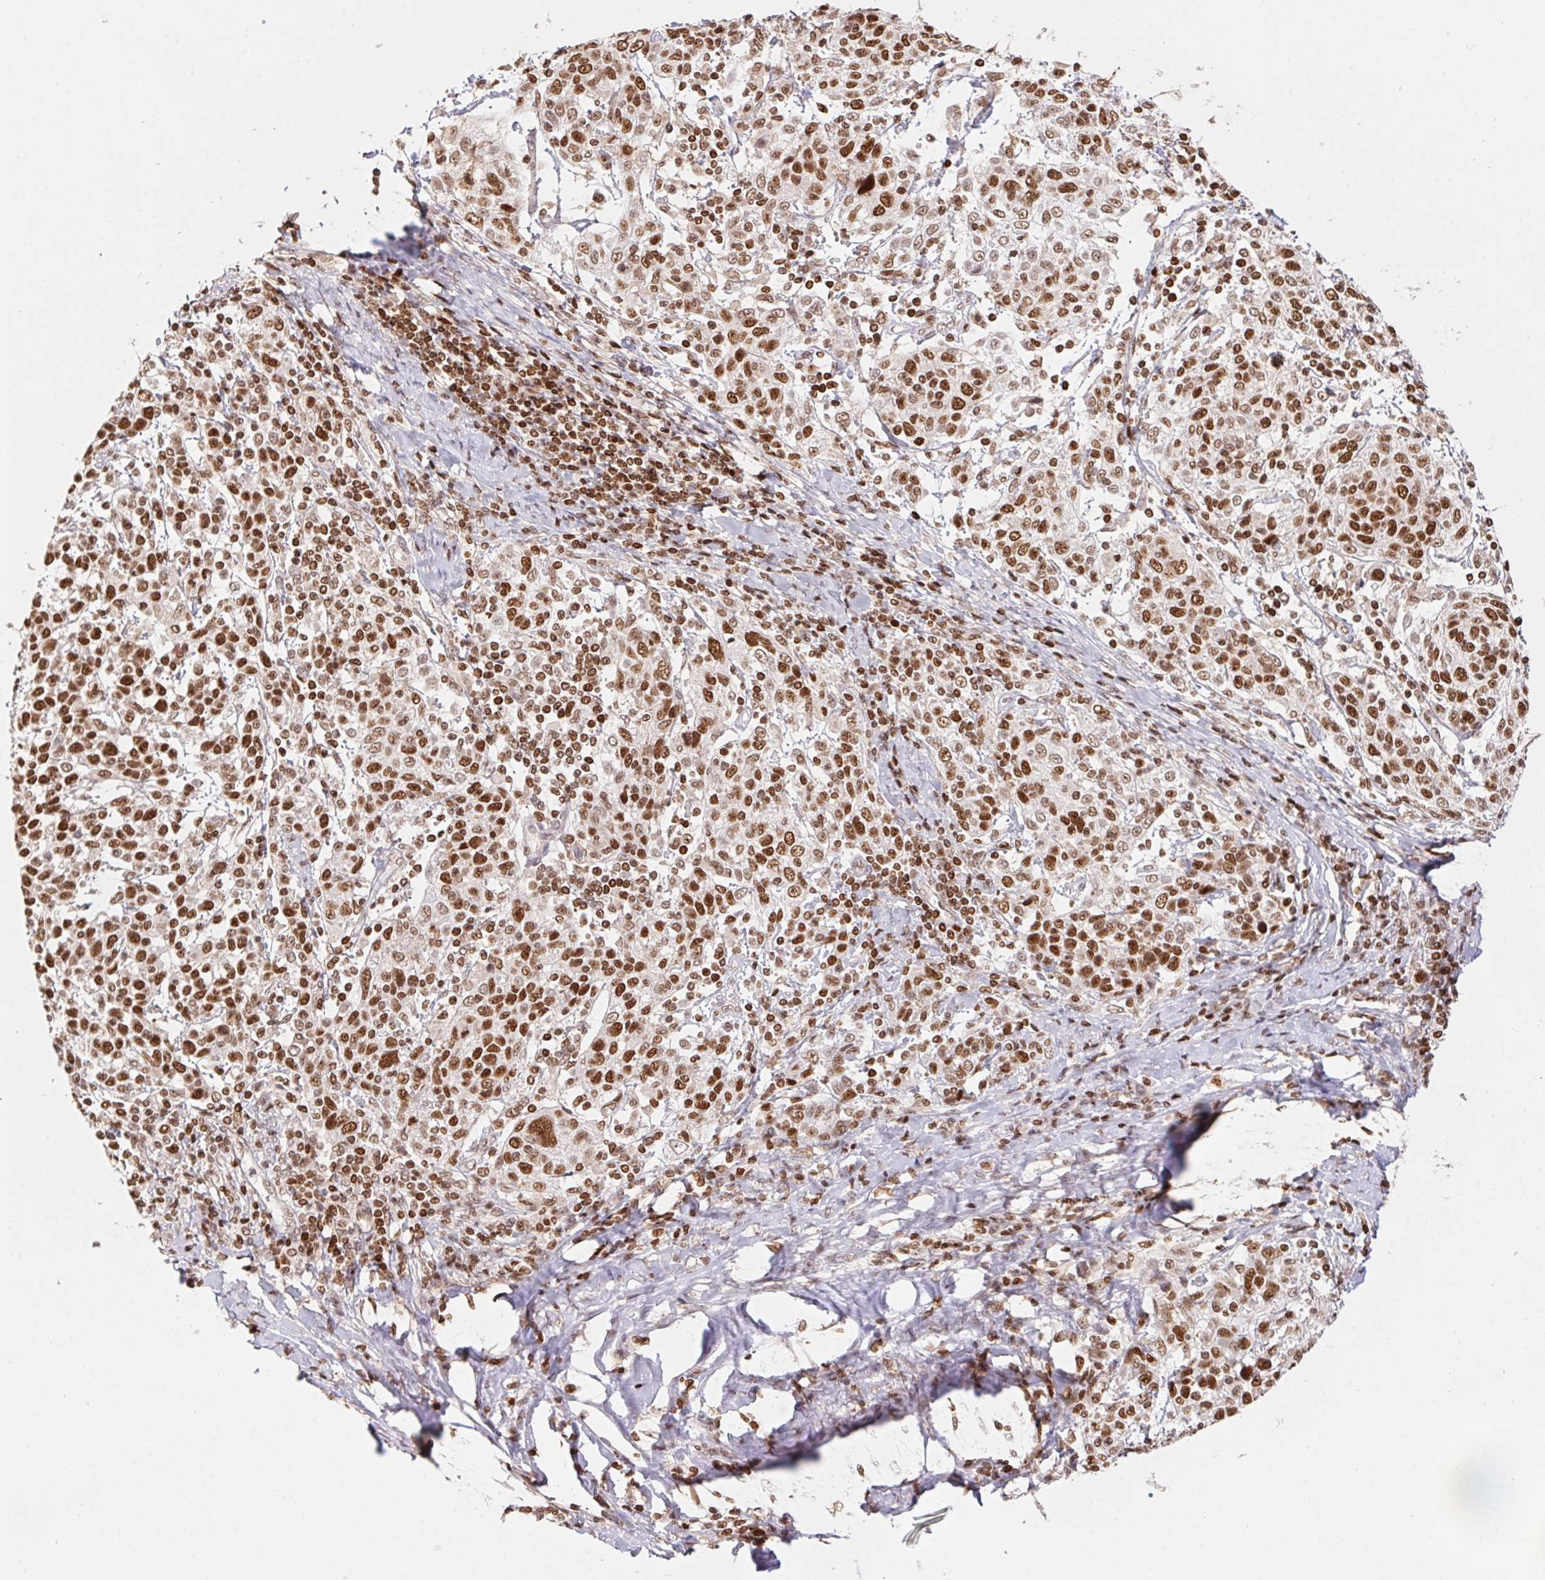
{"staining": {"intensity": "moderate", "quantity": ">75%", "location": "nuclear"}, "tissue": "cervical cancer", "cell_type": "Tumor cells", "image_type": "cancer", "snomed": [{"axis": "morphology", "description": "Squamous cell carcinoma, NOS"}, {"axis": "topography", "description": "Cervix"}], "caption": "Immunohistochemistry (DAB (3,3'-diaminobenzidine)) staining of human cervical squamous cell carcinoma demonstrates moderate nuclear protein staining in about >75% of tumor cells. (brown staining indicates protein expression, while blue staining denotes nuclei).", "gene": "POLD3", "patient": {"sex": "female", "age": 61}}